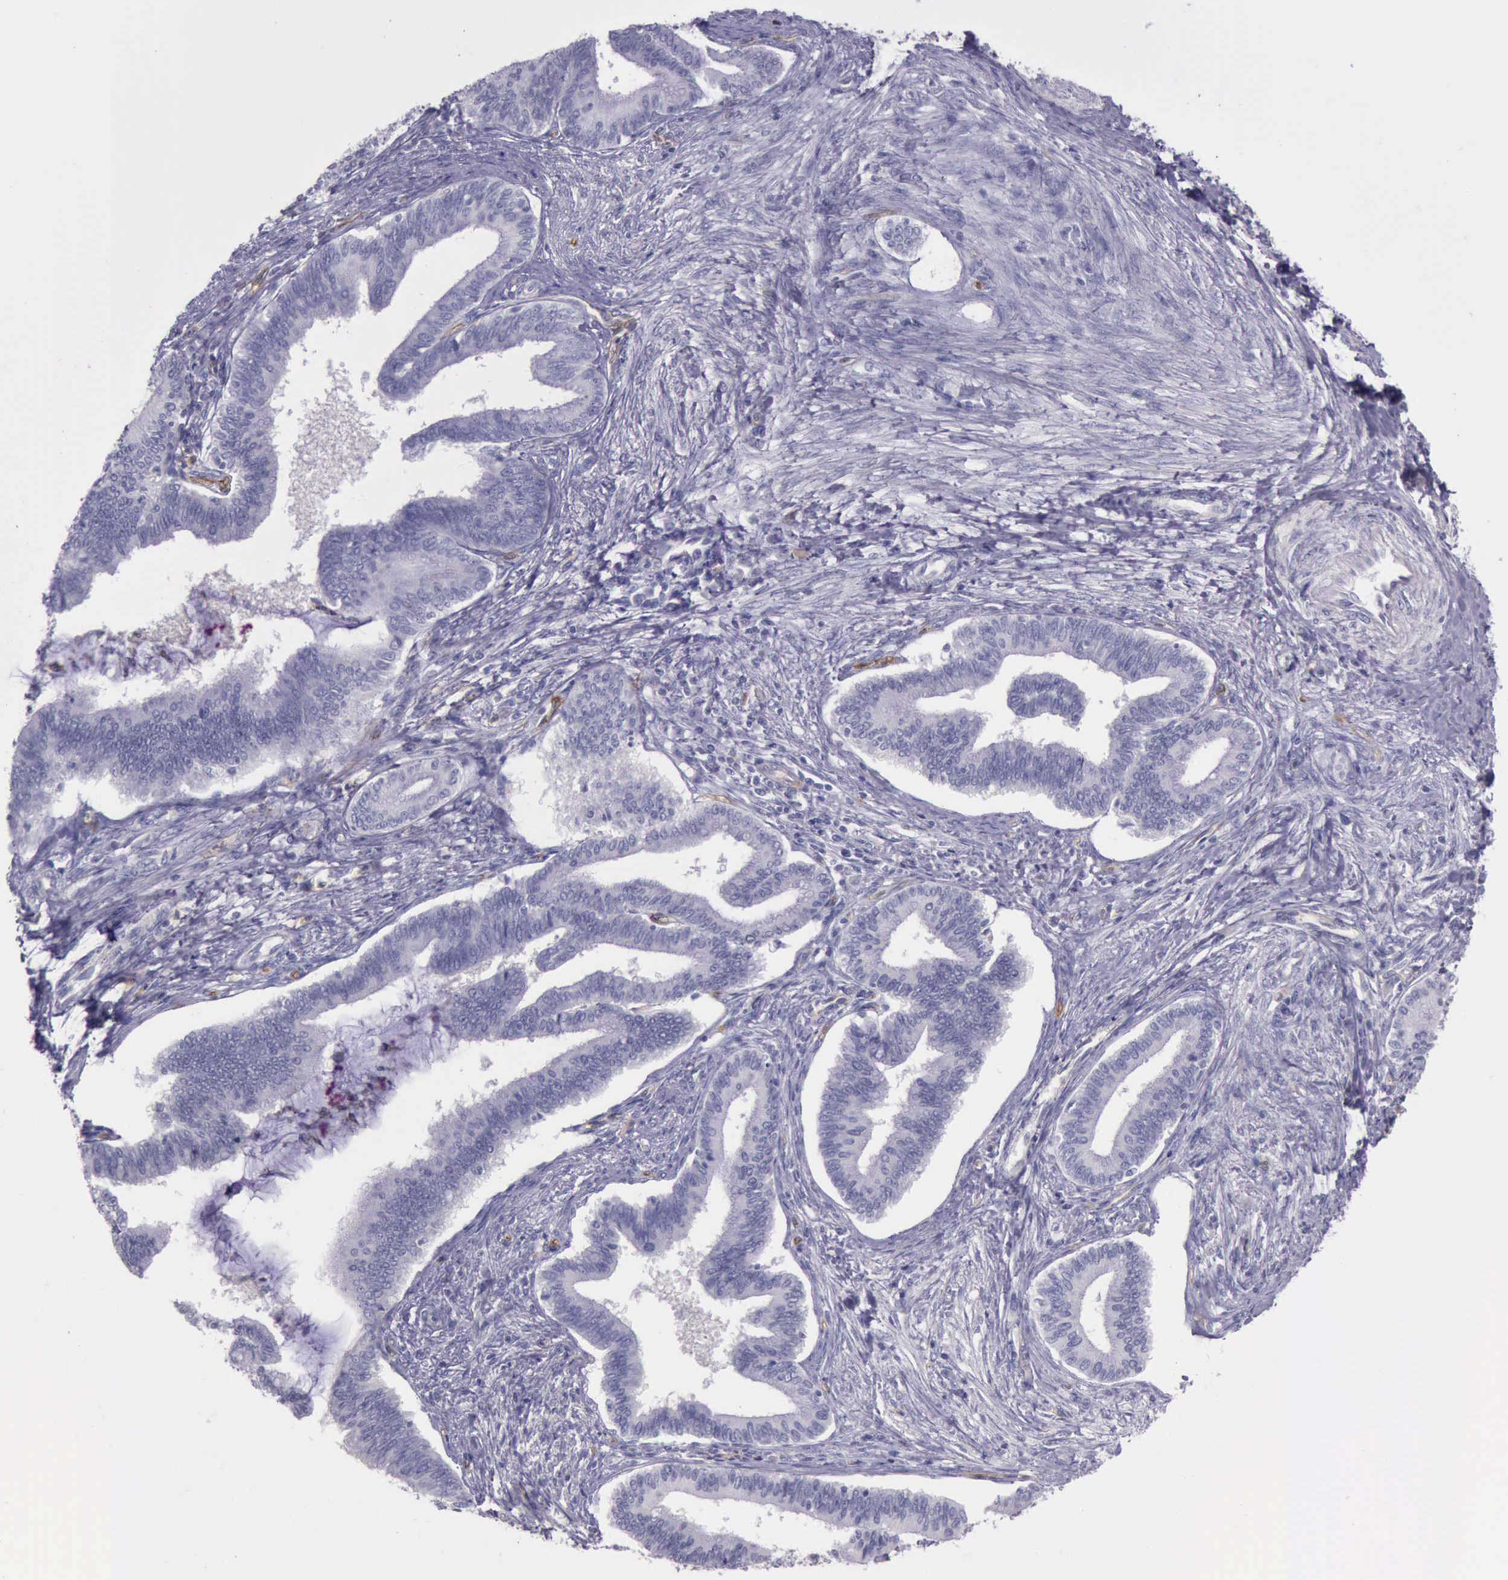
{"staining": {"intensity": "negative", "quantity": "none", "location": "none"}, "tissue": "cervical cancer", "cell_type": "Tumor cells", "image_type": "cancer", "snomed": [{"axis": "morphology", "description": "Adenocarcinoma, NOS"}, {"axis": "topography", "description": "Cervix"}], "caption": "Tumor cells are negative for protein expression in human cervical cancer (adenocarcinoma).", "gene": "TCEANC", "patient": {"sex": "female", "age": 36}}